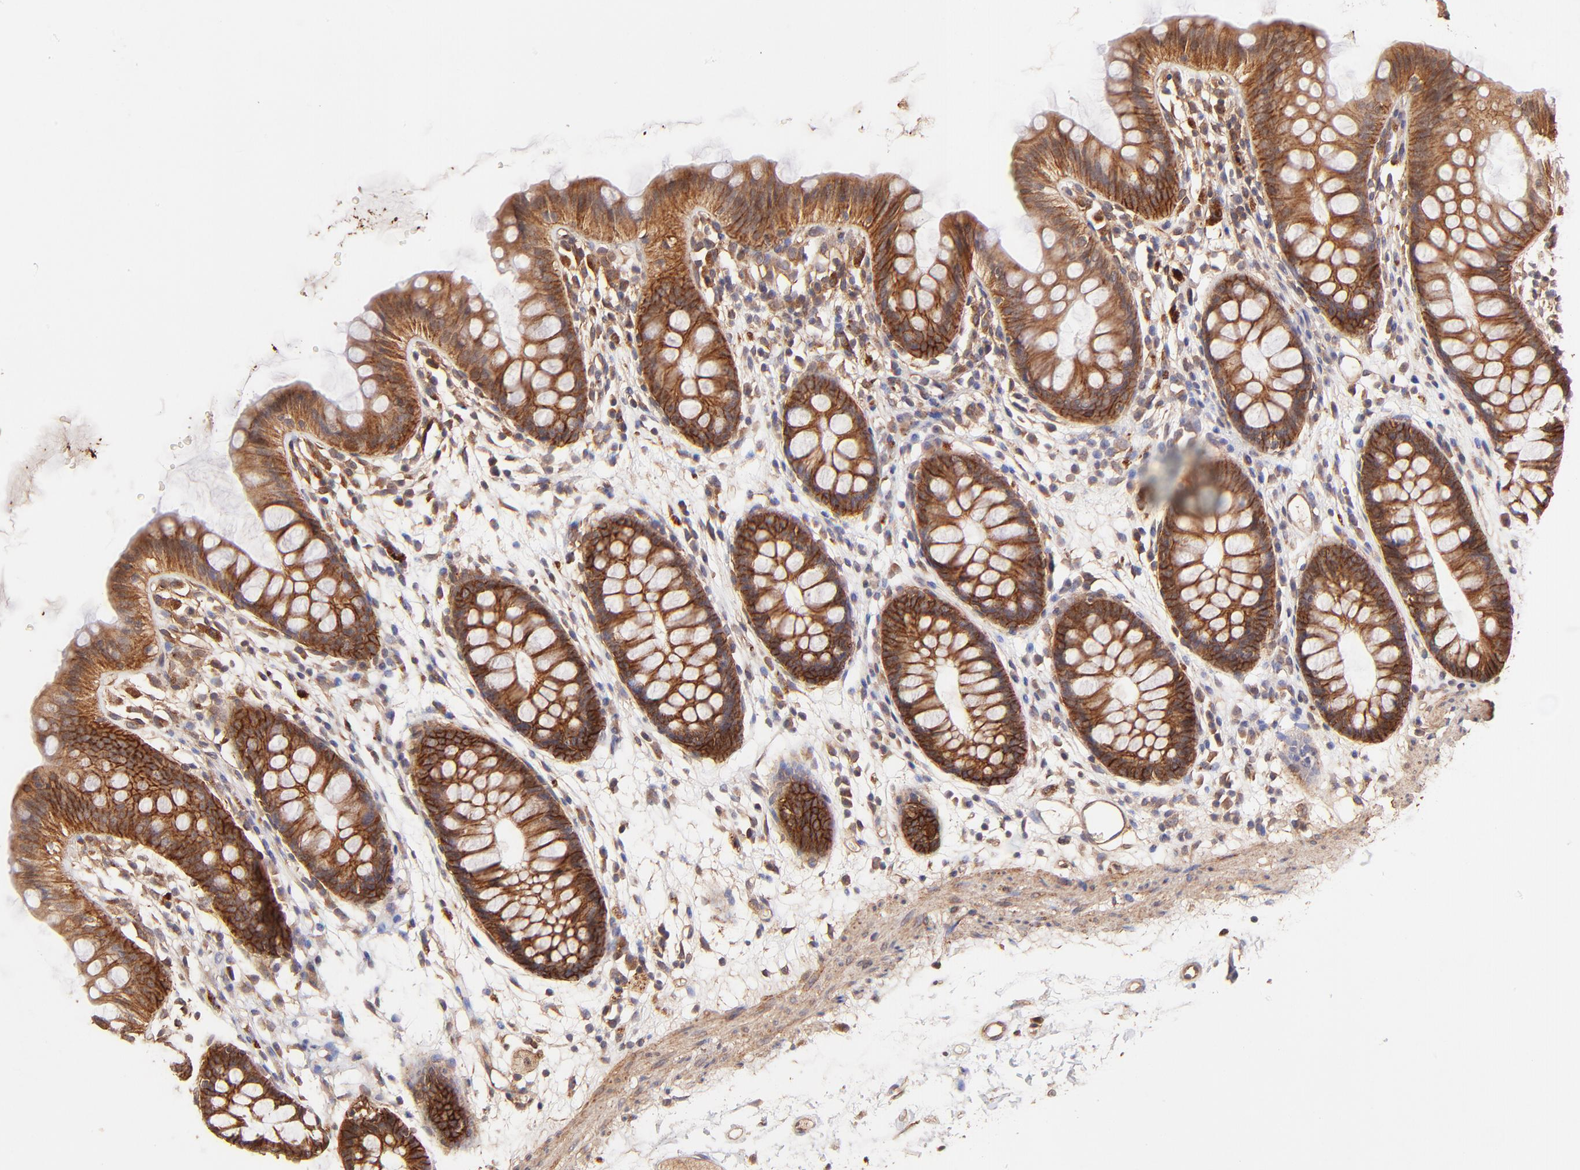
{"staining": {"intensity": "moderate", "quantity": ">75%", "location": "cytoplasmic/membranous"}, "tissue": "colon", "cell_type": "Endothelial cells", "image_type": "normal", "snomed": [{"axis": "morphology", "description": "Normal tissue, NOS"}, {"axis": "topography", "description": "Smooth muscle"}, {"axis": "topography", "description": "Colon"}], "caption": "IHC micrograph of benign colon stained for a protein (brown), which displays medium levels of moderate cytoplasmic/membranous expression in approximately >75% of endothelial cells.", "gene": "ITGB1", "patient": {"sex": "male", "age": 67}}